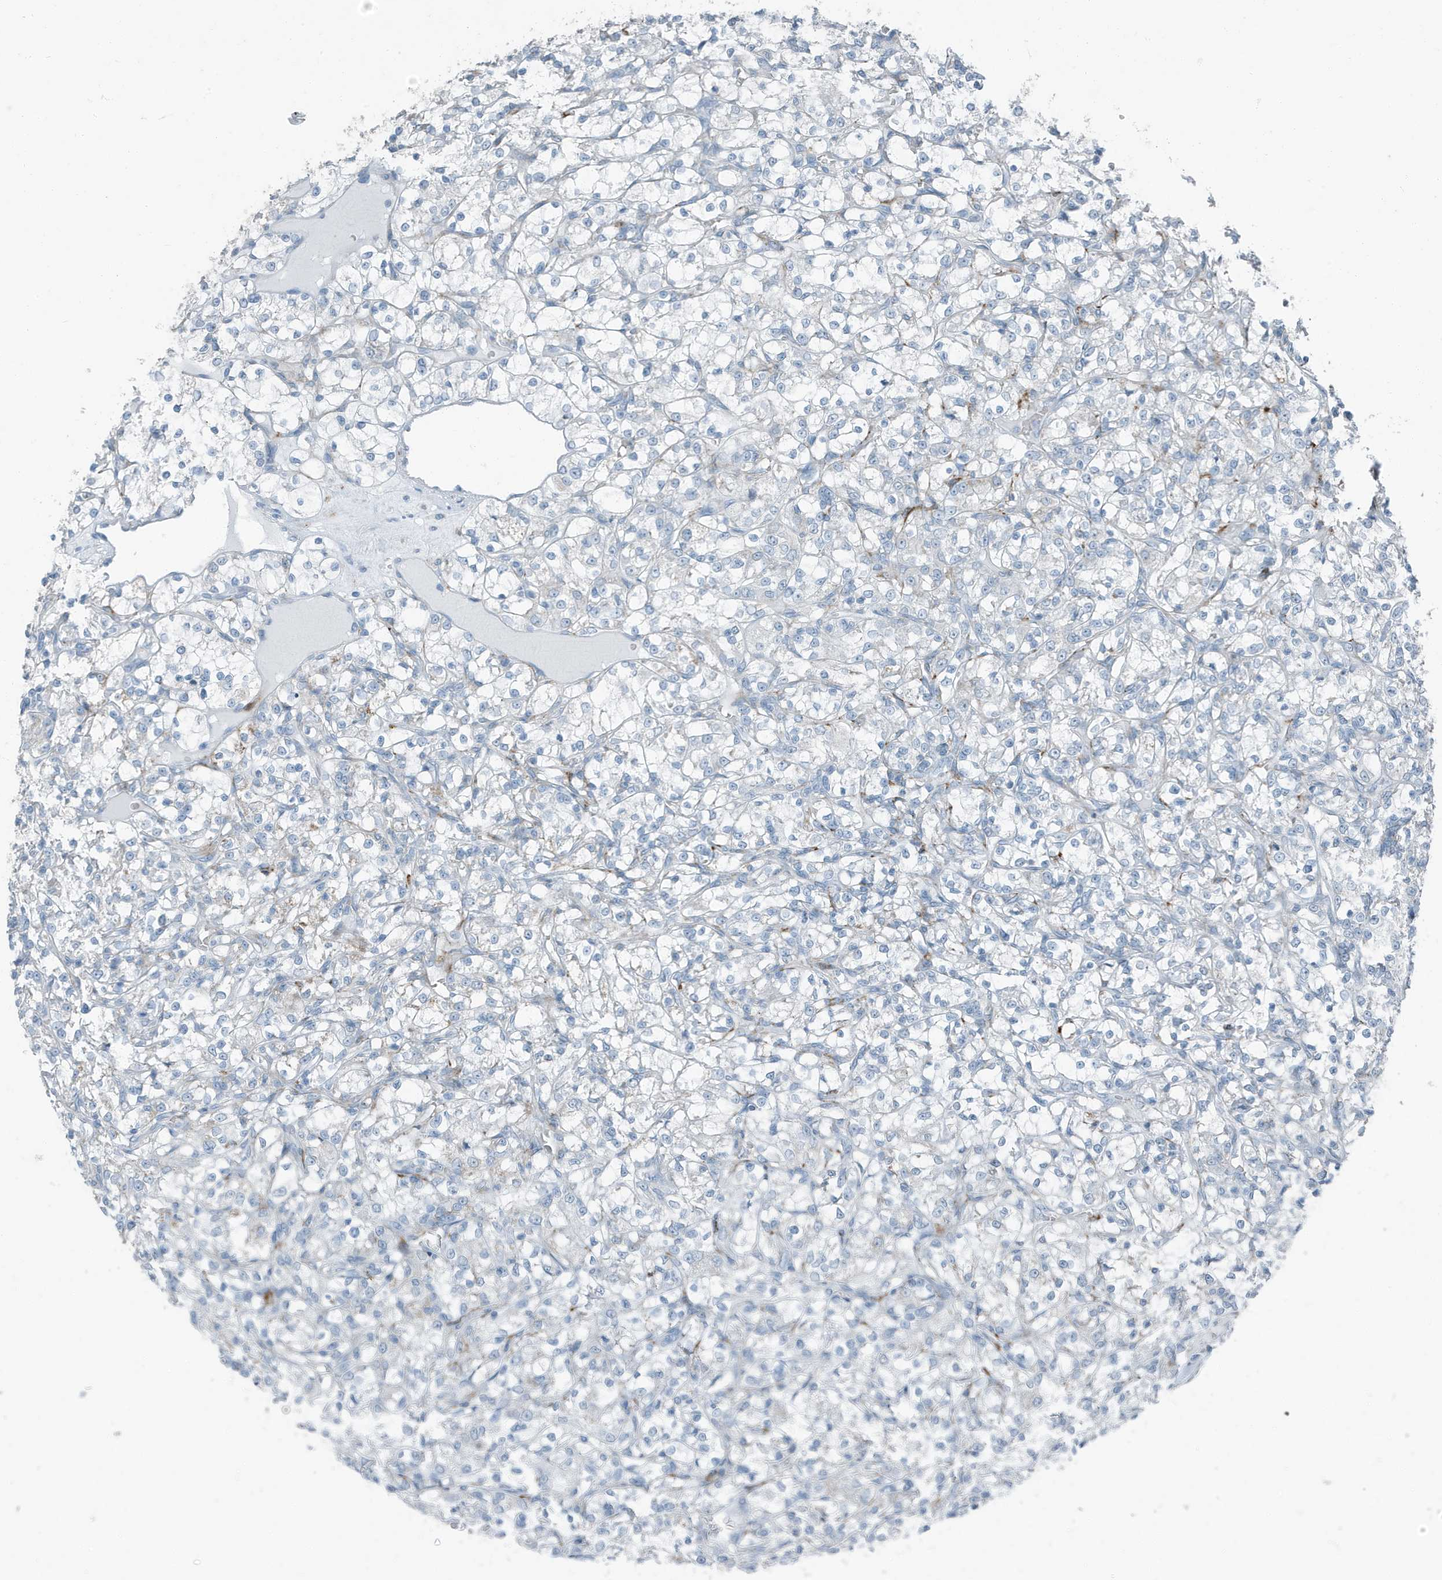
{"staining": {"intensity": "negative", "quantity": "none", "location": "none"}, "tissue": "renal cancer", "cell_type": "Tumor cells", "image_type": "cancer", "snomed": [{"axis": "morphology", "description": "Adenocarcinoma, NOS"}, {"axis": "topography", "description": "Kidney"}], "caption": "Immunohistochemistry of renal adenocarcinoma displays no positivity in tumor cells.", "gene": "FAM162A", "patient": {"sex": "female", "age": 69}}